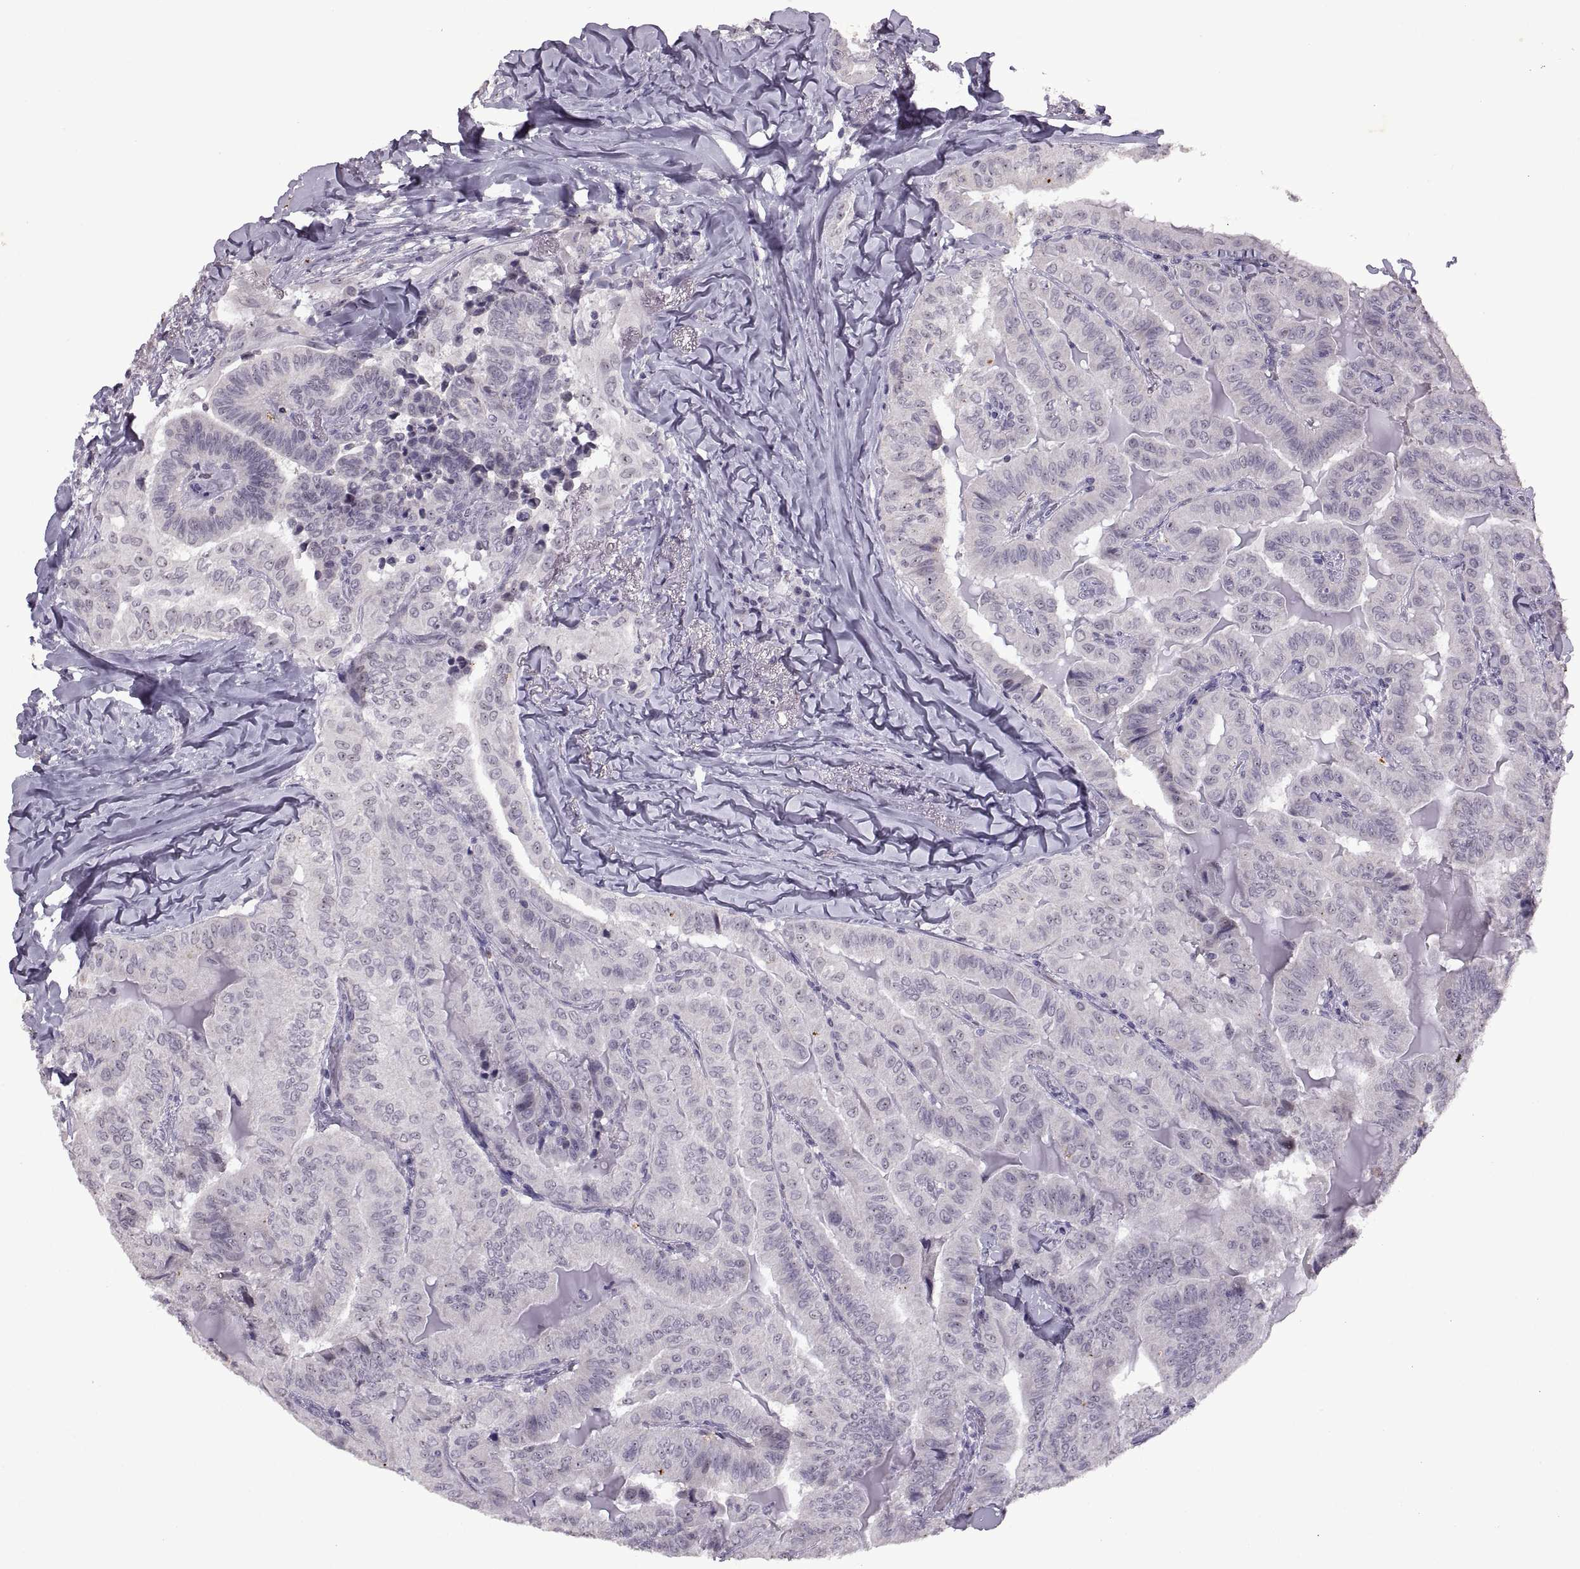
{"staining": {"intensity": "negative", "quantity": "none", "location": "none"}, "tissue": "thyroid cancer", "cell_type": "Tumor cells", "image_type": "cancer", "snomed": [{"axis": "morphology", "description": "Papillary adenocarcinoma, NOS"}, {"axis": "topography", "description": "Thyroid gland"}], "caption": "Human thyroid cancer stained for a protein using immunohistochemistry reveals no expression in tumor cells.", "gene": "SINHCAF", "patient": {"sex": "female", "age": 68}}